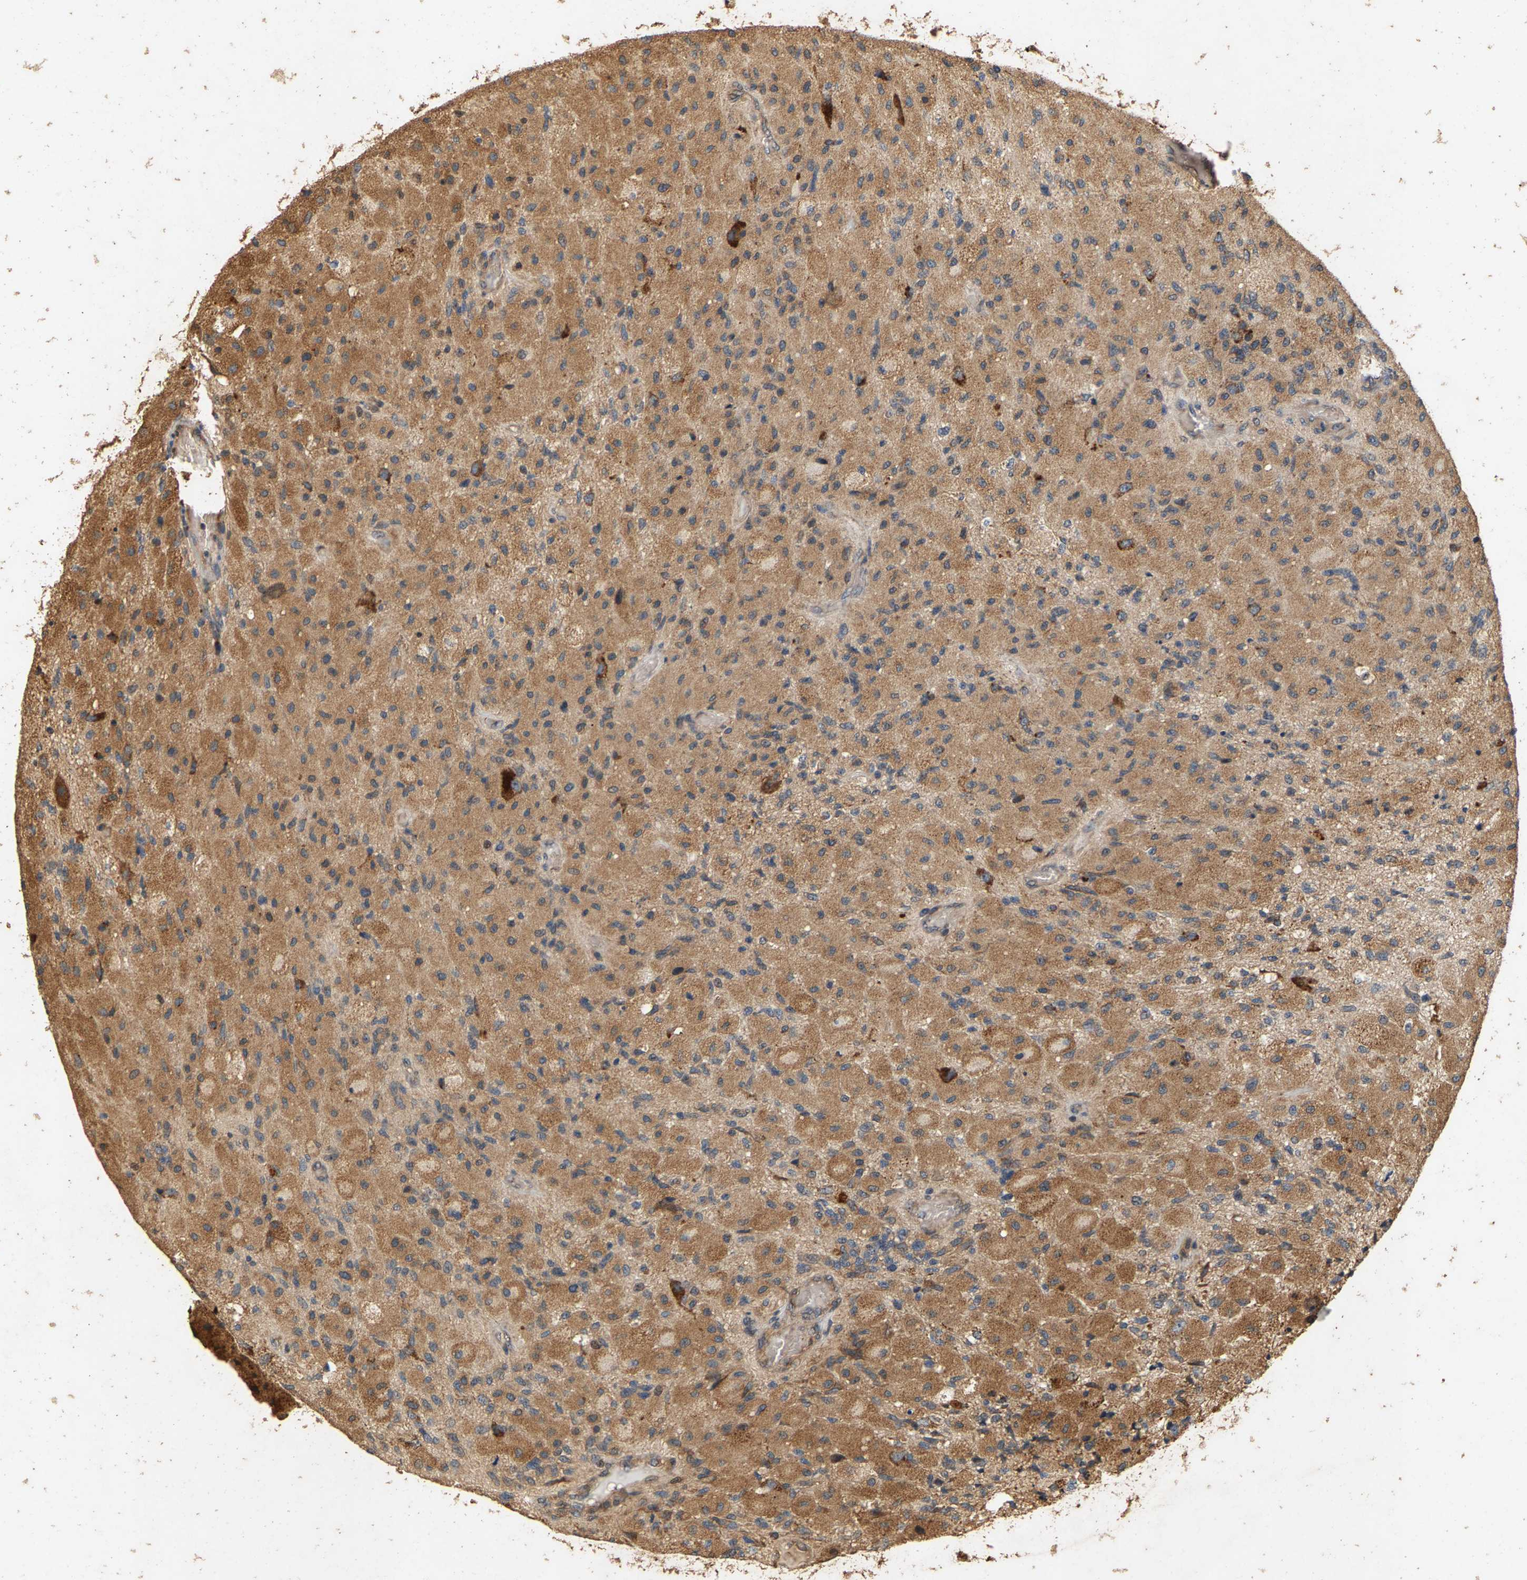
{"staining": {"intensity": "moderate", "quantity": ">75%", "location": "cytoplasmic/membranous"}, "tissue": "glioma", "cell_type": "Tumor cells", "image_type": "cancer", "snomed": [{"axis": "morphology", "description": "Normal tissue, NOS"}, {"axis": "morphology", "description": "Glioma, malignant, High grade"}, {"axis": "topography", "description": "Cerebral cortex"}], "caption": "Immunohistochemistry (IHC) of human glioma demonstrates medium levels of moderate cytoplasmic/membranous positivity in approximately >75% of tumor cells.", "gene": "CIDEC", "patient": {"sex": "male", "age": 77}}